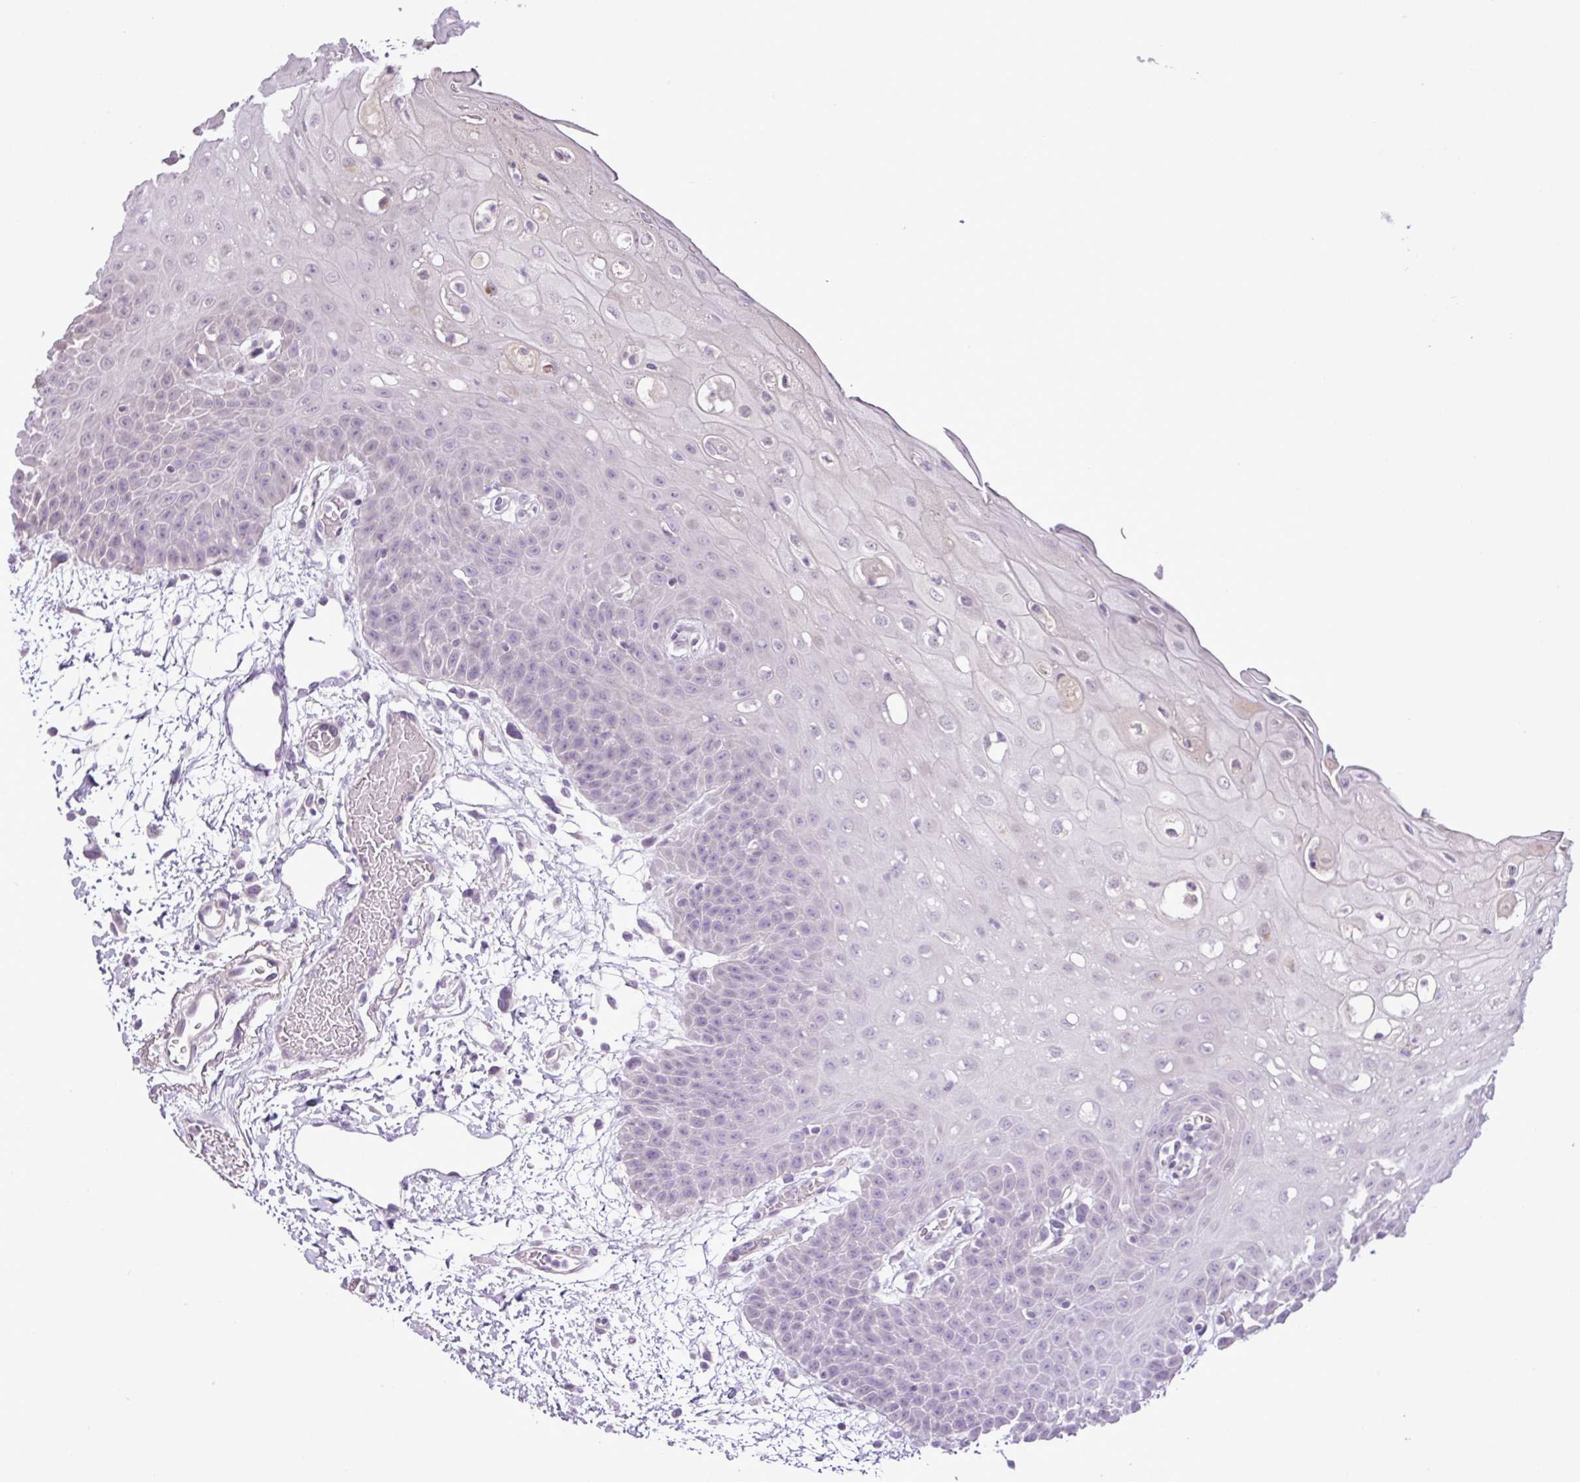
{"staining": {"intensity": "negative", "quantity": "none", "location": "none"}, "tissue": "oral mucosa", "cell_type": "Squamous epithelial cells", "image_type": "normal", "snomed": [{"axis": "morphology", "description": "Normal tissue, NOS"}, {"axis": "topography", "description": "Oral tissue"}, {"axis": "topography", "description": "Tounge, NOS"}], "caption": "Immunohistochemistry photomicrograph of benign oral mucosa: human oral mucosa stained with DAB (3,3'-diaminobenzidine) shows no significant protein positivity in squamous epithelial cells. (DAB (3,3'-diaminobenzidine) immunohistochemistry (IHC) with hematoxylin counter stain).", "gene": "DNAJB13", "patient": {"sex": "female", "age": 59}}